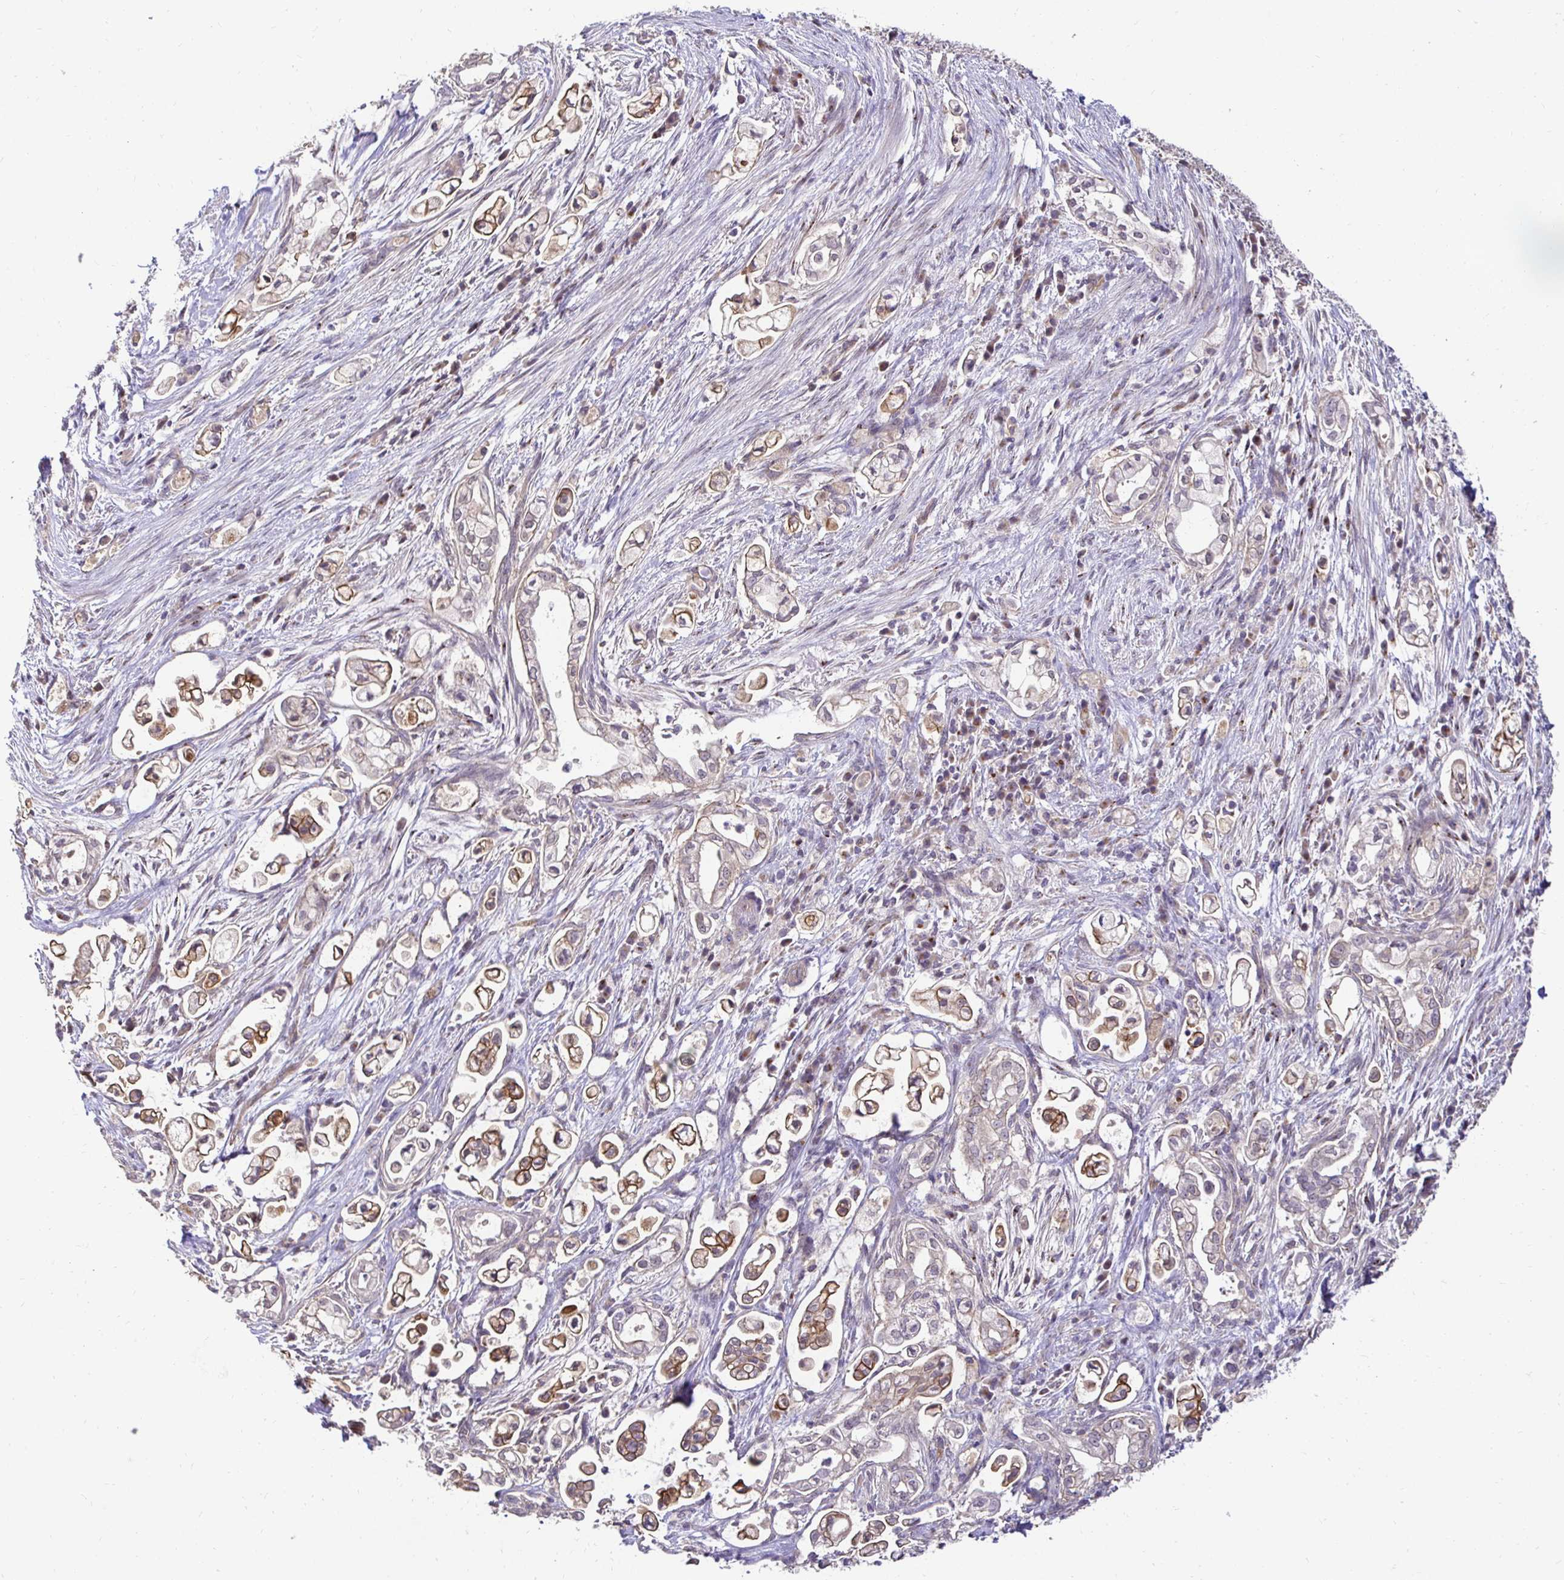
{"staining": {"intensity": "weak", "quantity": "25%-75%", "location": "cytoplasmic/membranous"}, "tissue": "pancreatic cancer", "cell_type": "Tumor cells", "image_type": "cancer", "snomed": [{"axis": "morphology", "description": "Adenocarcinoma, NOS"}, {"axis": "topography", "description": "Pancreas"}], "caption": "Pancreatic adenocarcinoma stained with a brown dye demonstrates weak cytoplasmic/membranous positive staining in approximately 25%-75% of tumor cells.", "gene": "SLC9A1", "patient": {"sex": "female", "age": 69}}